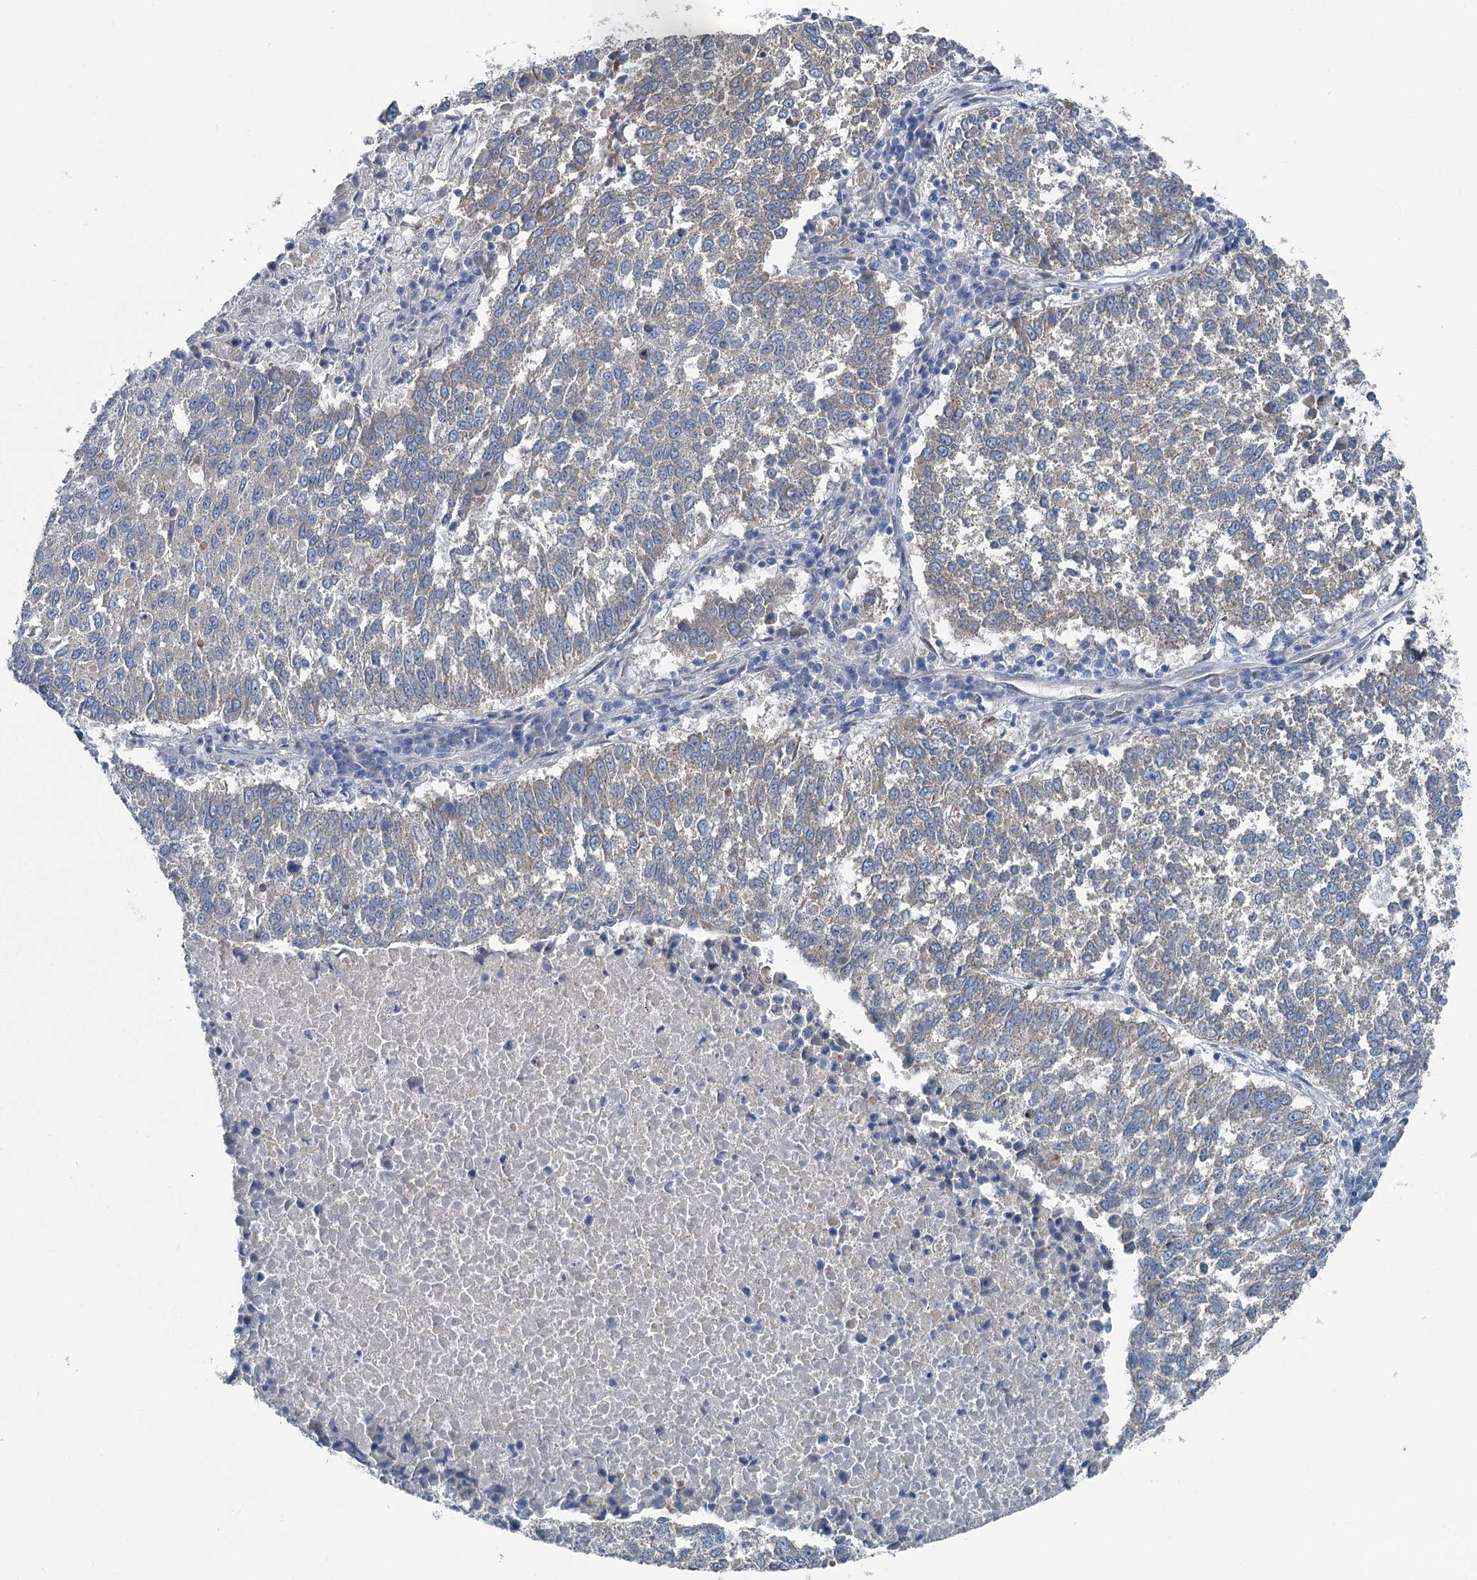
{"staining": {"intensity": "weak", "quantity": "25%-75%", "location": "cytoplasmic/membranous"}, "tissue": "lung cancer", "cell_type": "Tumor cells", "image_type": "cancer", "snomed": [{"axis": "morphology", "description": "Squamous cell carcinoma, NOS"}, {"axis": "topography", "description": "Lung"}], "caption": "Immunohistochemical staining of lung cancer (squamous cell carcinoma) exhibits low levels of weak cytoplasmic/membranous protein expression in about 25%-75% of tumor cells.", "gene": "C6orf120", "patient": {"sex": "male", "age": 73}}